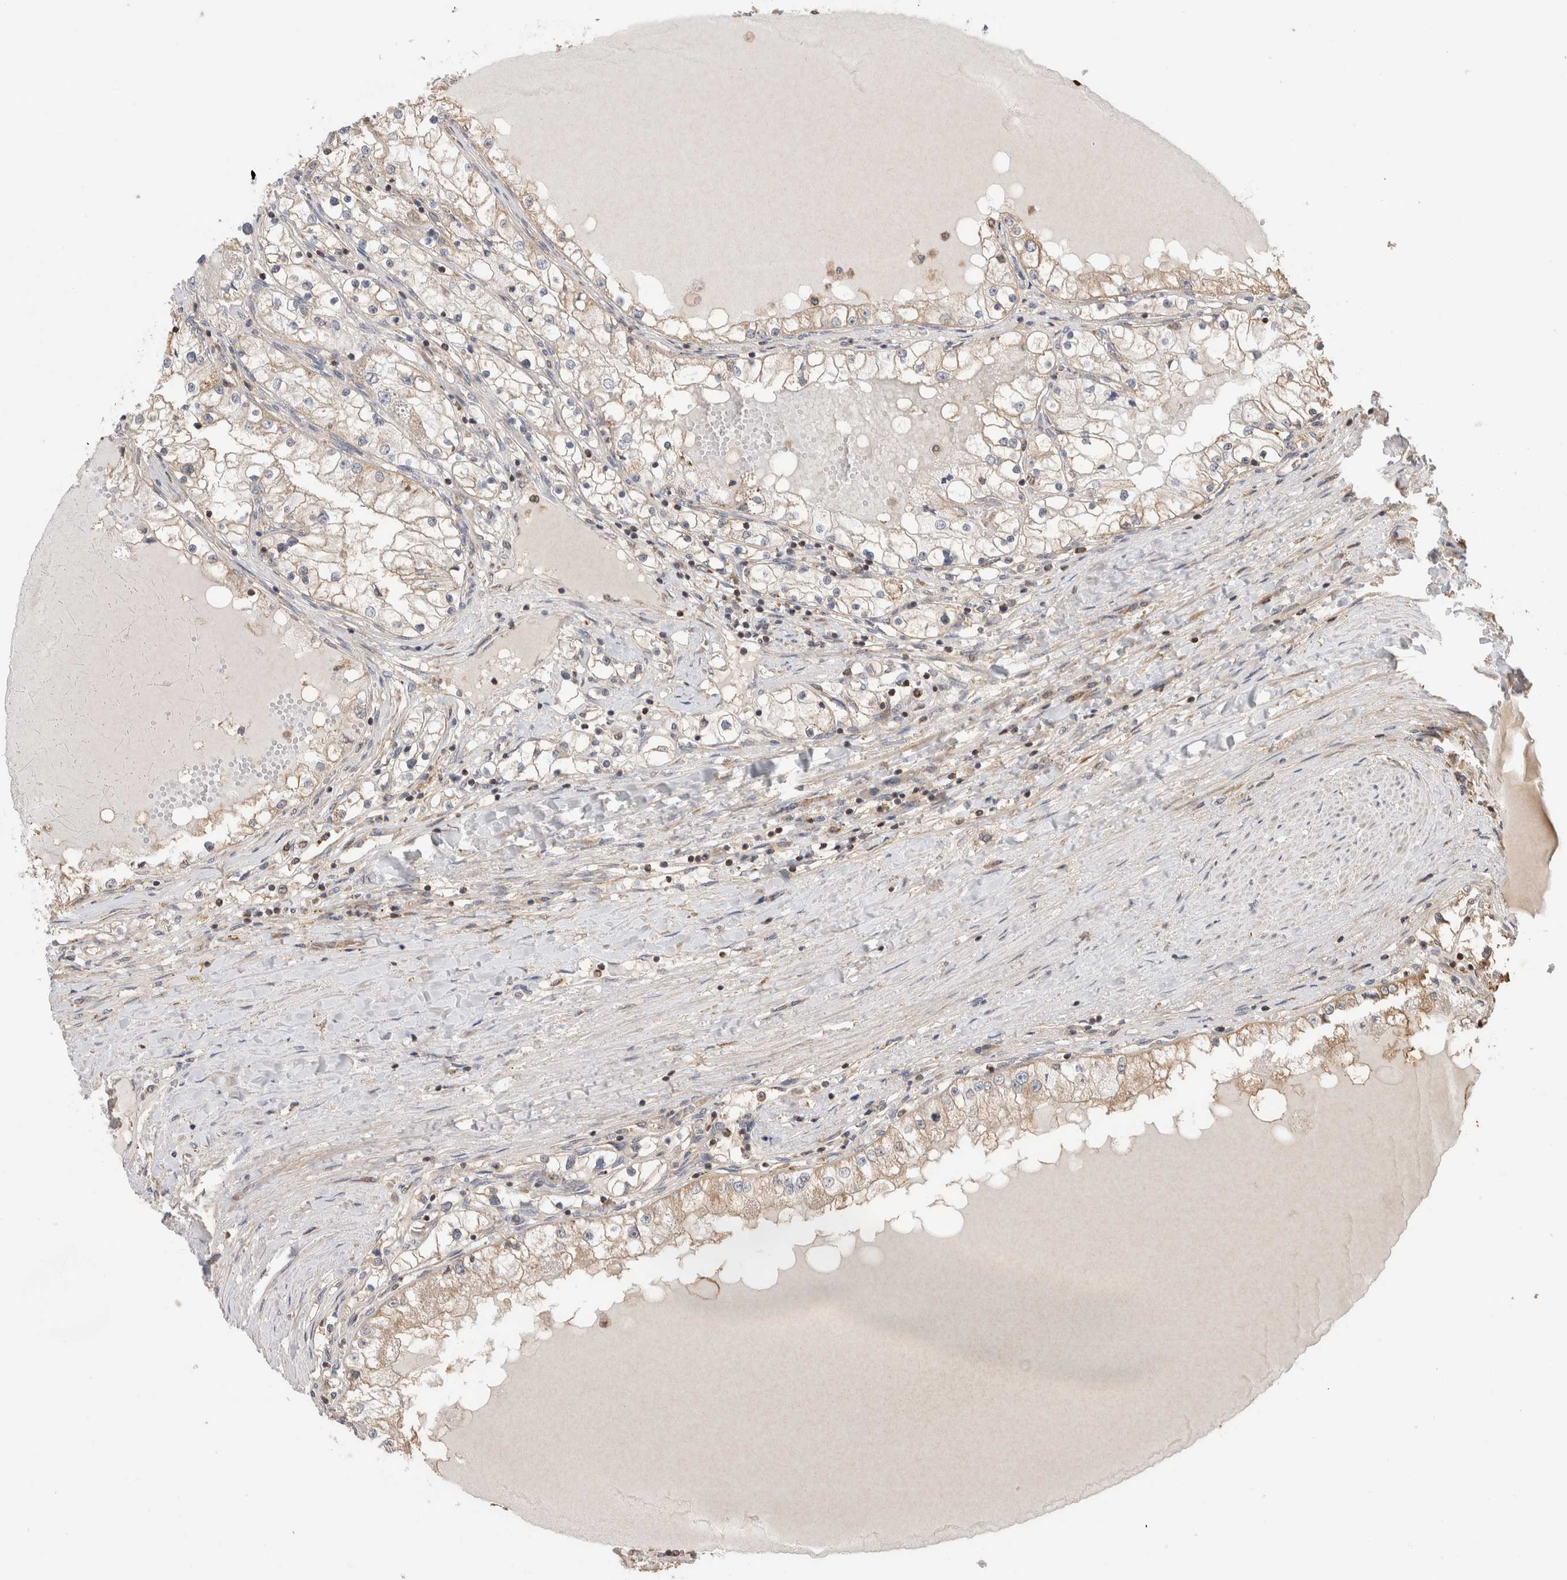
{"staining": {"intensity": "negative", "quantity": "none", "location": "none"}, "tissue": "renal cancer", "cell_type": "Tumor cells", "image_type": "cancer", "snomed": [{"axis": "morphology", "description": "Adenocarcinoma, NOS"}, {"axis": "topography", "description": "Kidney"}], "caption": "Tumor cells are negative for brown protein staining in renal cancer.", "gene": "IMMP2L", "patient": {"sex": "male", "age": 68}}